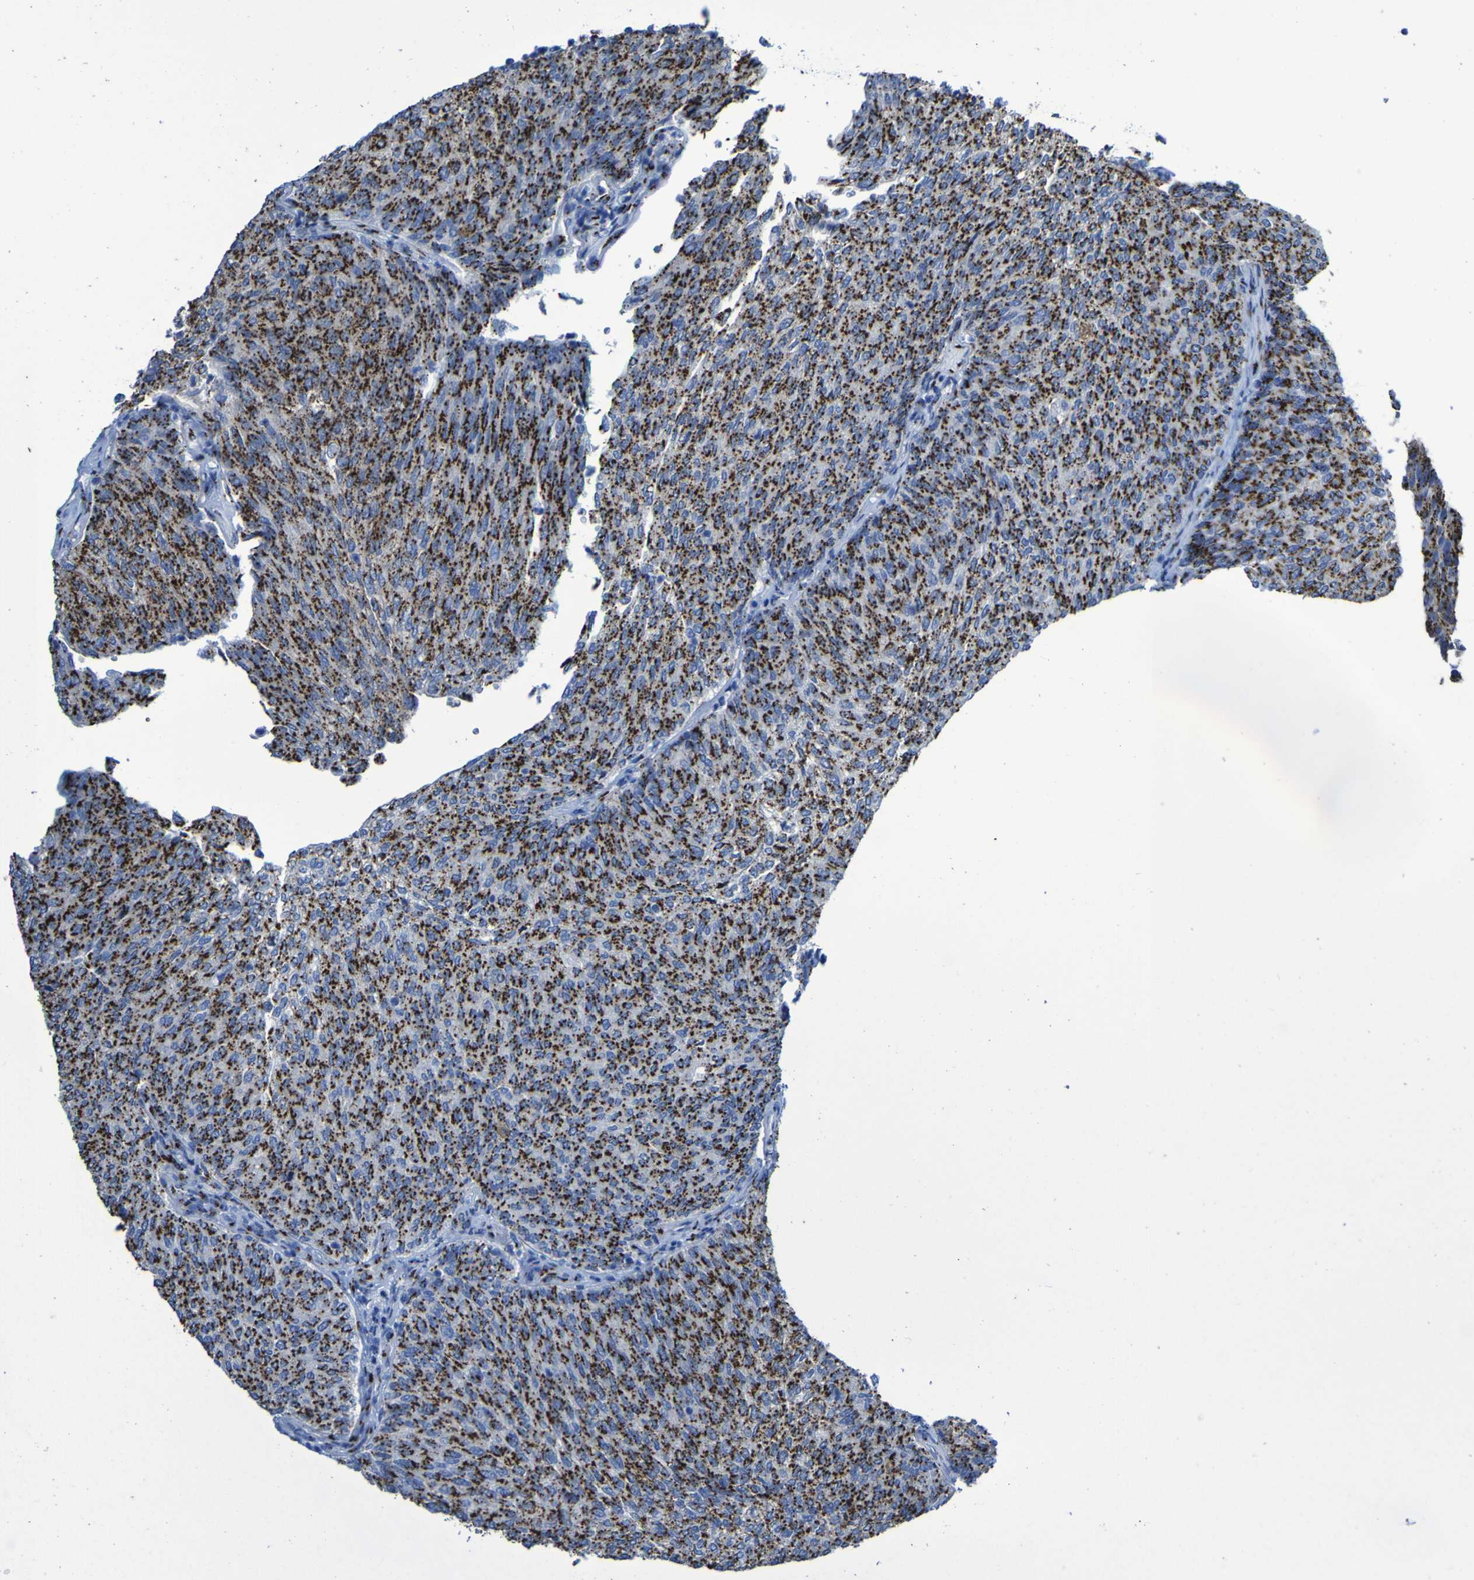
{"staining": {"intensity": "strong", "quantity": ">75%", "location": "cytoplasmic/membranous"}, "tissue": "urothelial cancer", "cell_type": "Tumor cells", "image_type": "cancer", "snomed": [{"axis": "morphology", "description": "Urothelial carcinoma, Low grade"}, {"axis": "topography", "description": "Urinary bladder"}], "caption": "Immunohistochemical staining of human low-grade urothelial carcinoma shows strong cytoplasmic/membranous protein positivity in approximately >75% of tumor cells.", "gene": "GOLM1", "patient": {"sex": "female", "age": 79}}